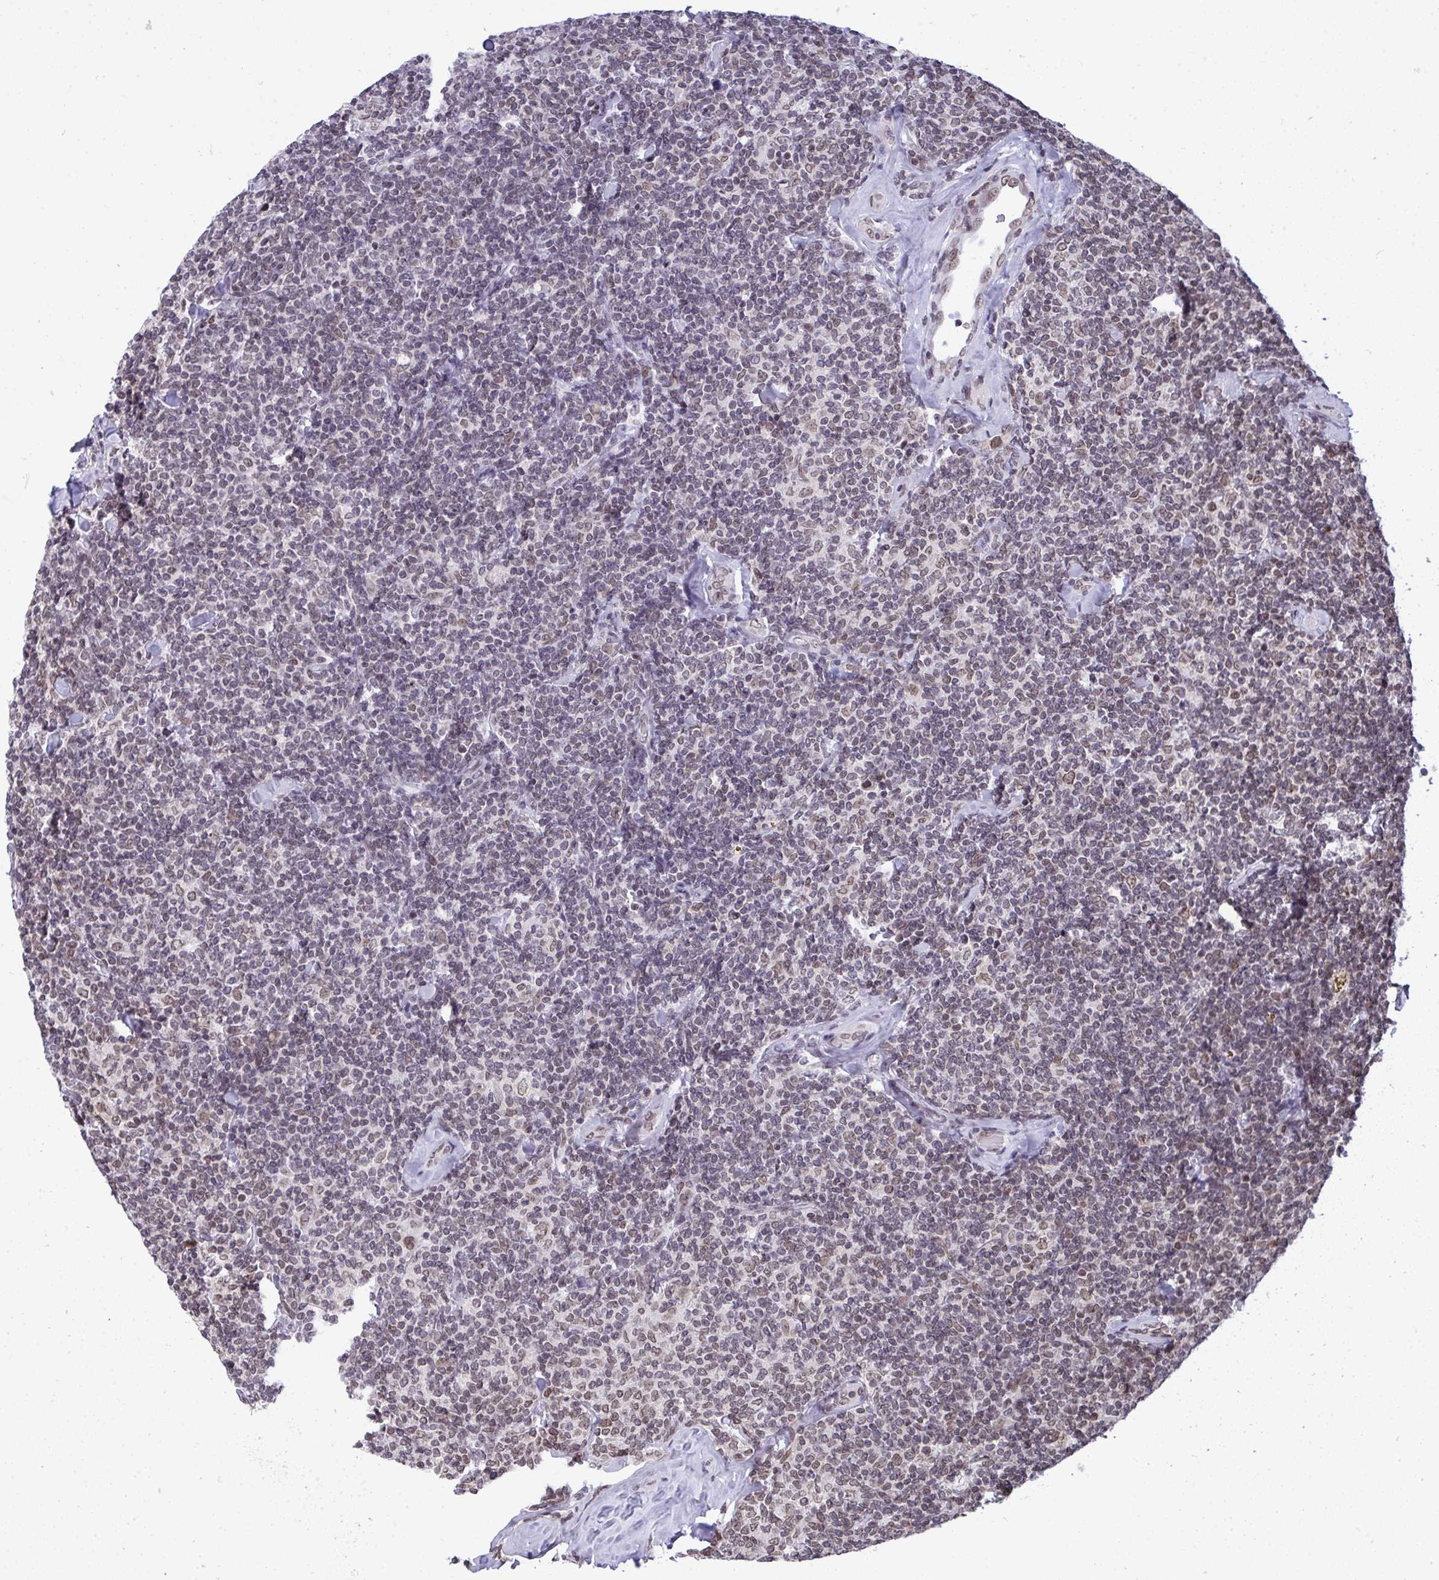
{"staining": {"intensity": "weak", "quantity": "<25%", "location": "nuclear"}, "tissue": "lymphoma", "cell_type": "Tumor cells", "image_type": "cancer", "snomed": [{"axis": "morphology", "description": "Malignant lymphoma, non-Hodgkin's type, Low grade"}, {"axis": "topography", "description": "Lymph node"}], "caption": "Tumor cells are negative for protein expression in human lymphoma.", "gene": "JPT1", "patient": {"sex": "female", "age": 56}}